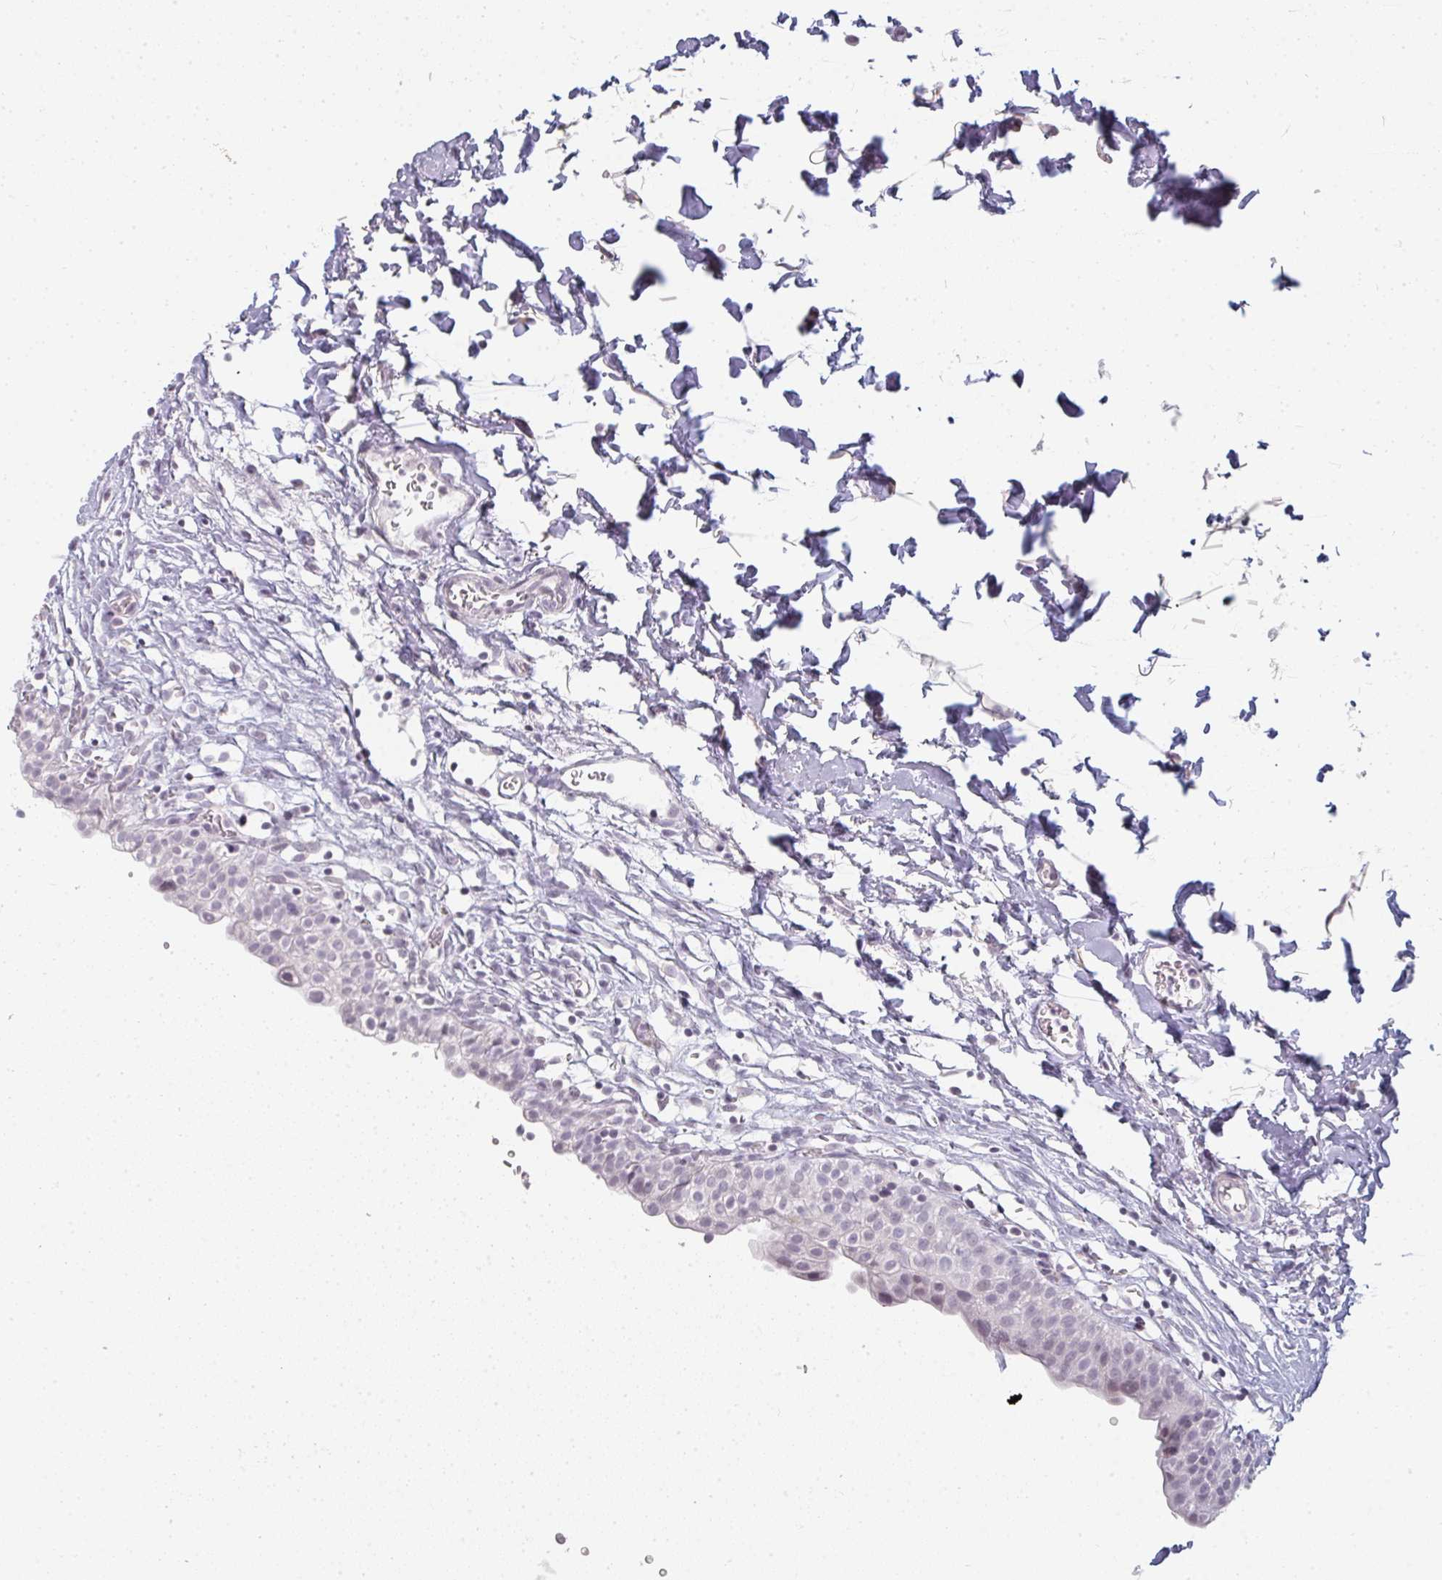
{"staining": {"intensity": "weak", "quantity": "<25%", "location": "nuclear"}, "tissue": "urinary bladder", "cell_type": "Urothelial cells", "image_type": "normal", "snomed": [{"axis": "morphology", "description": "Normal tissue, NOS"}, {"axis": "topography", "description": "Urinary bladder"}, {"axis": "topography", "description": "Peripheral nerve tissue"}], "caption": "Micrograph shows no significant protein expression in urothelial cells of benign urinary bladder. The staining is performed using DAB (3,3'-diaminobenzidine) brown chromogen with nuclei counter-stained in using hematoxylin.", "gene": "RBBP6", "patient": {"sex": "male", "age": 55}}